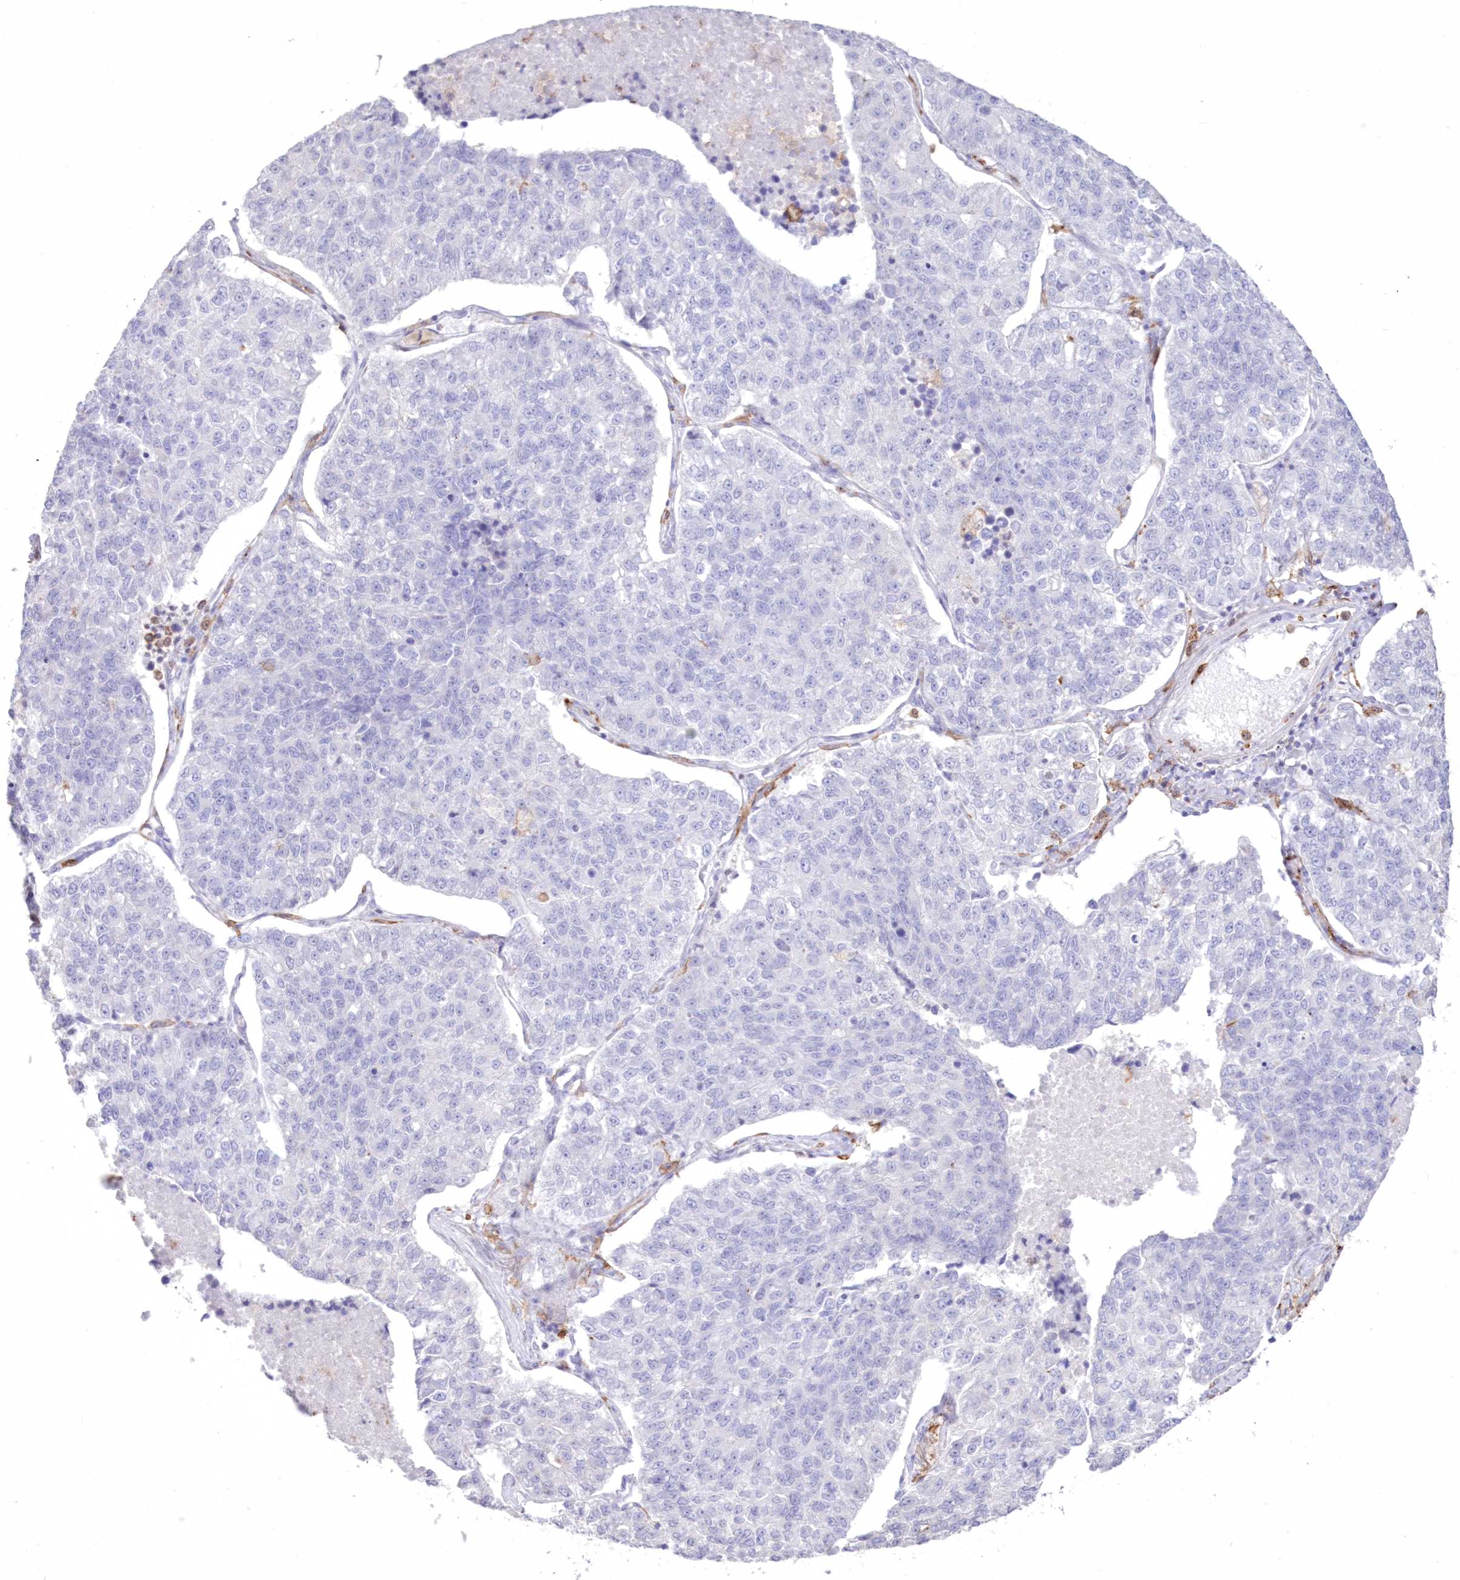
{"staining": {"intensity": "negative", "quantity": "none", "location": "none"}, "tissue": "lung cancer", "cell_type": "Tumor cells", "image_type": "cancer", "snomed": [{"axis": "morphology", "description": "Adenocarcinoma, NOS"}, {"axis": "topography", "description": "Lung"}], "caption": "Tumor cells are negative for brown protein staining in lung cancer.", "gene": "C11orf1", "patient": {"sex": "male", "age": 49}}